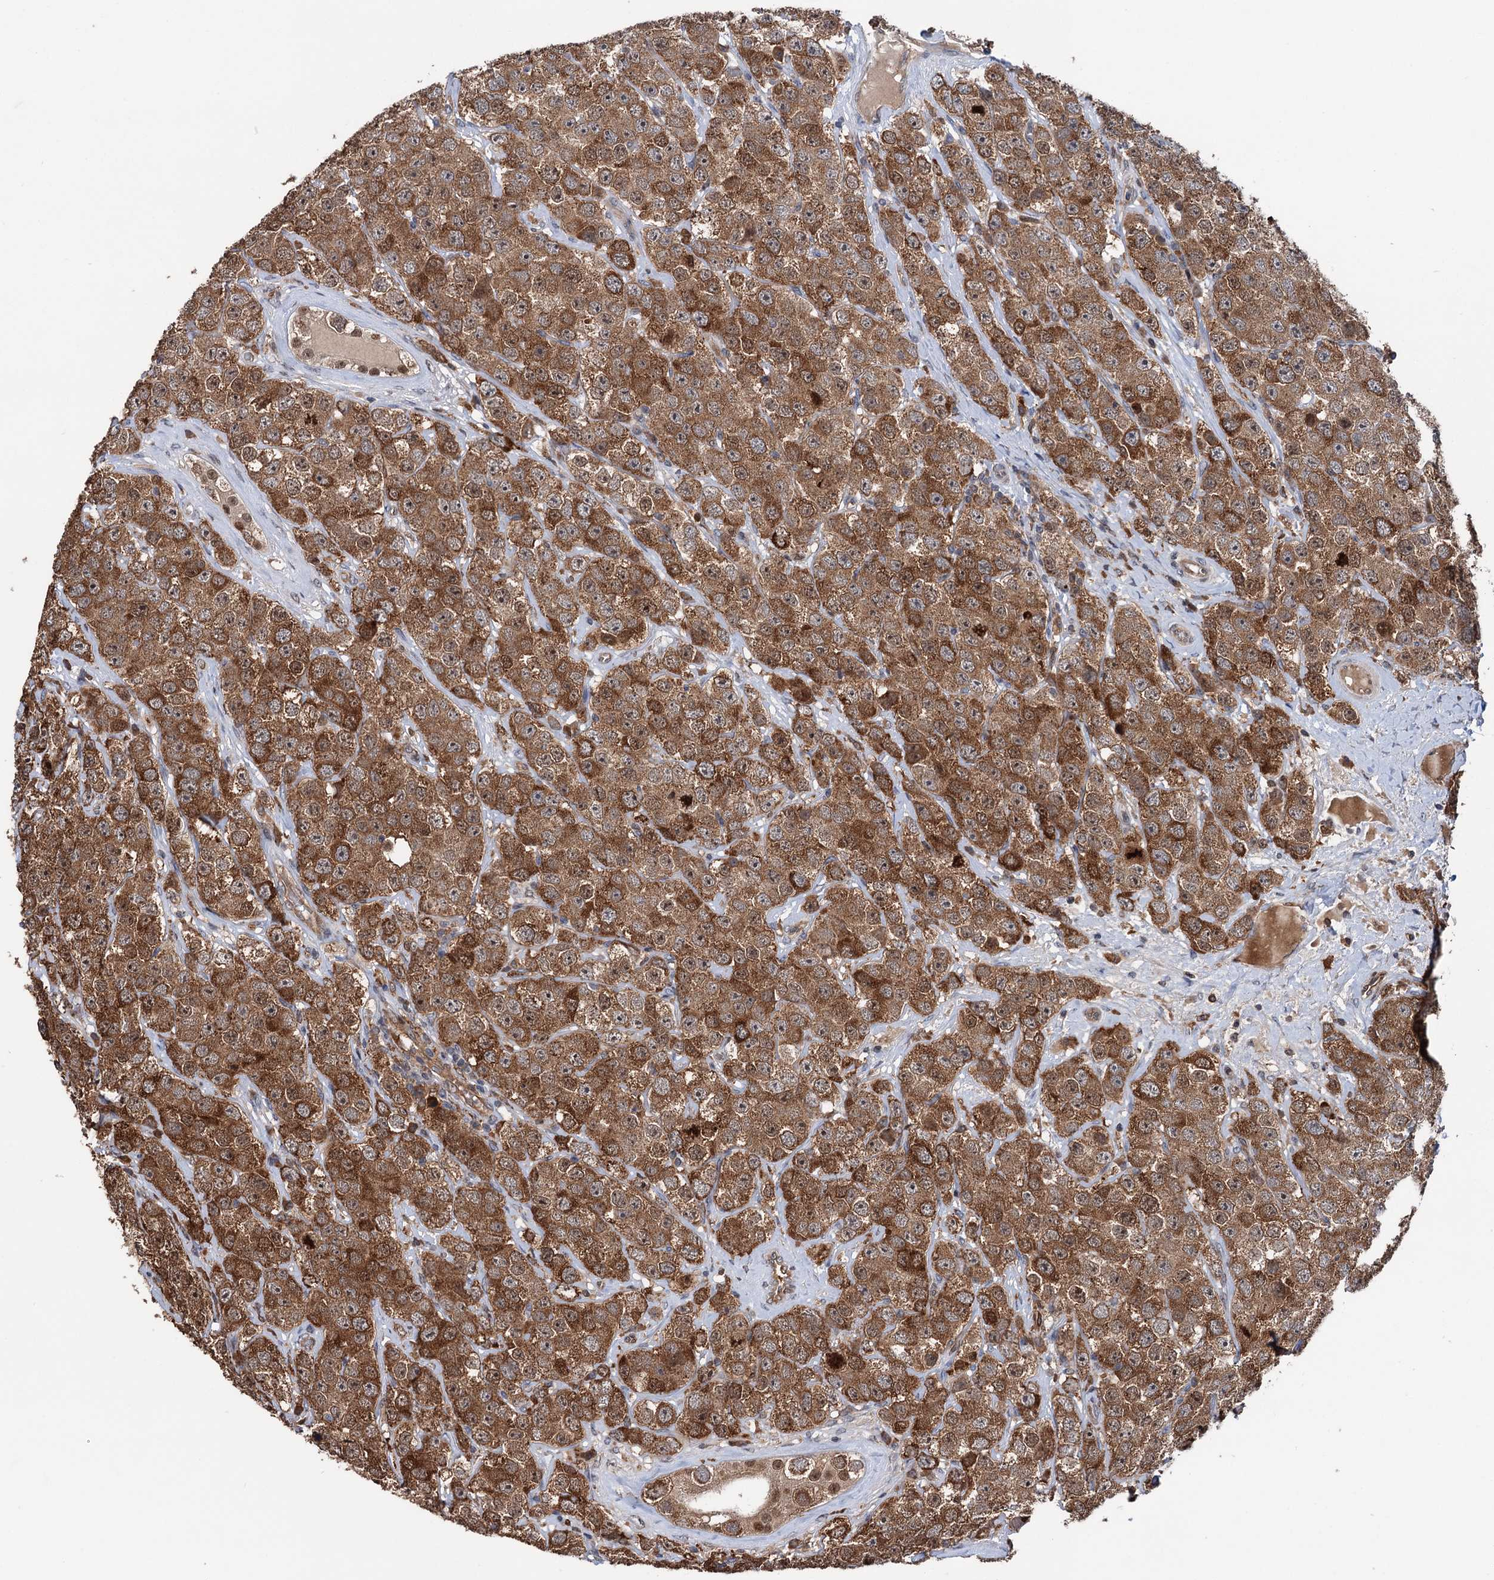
{"staining": {"intensity": "moderate", "quantity": ">75%", "location": "cytoplasmic/membranous"}, "tissue": "testis cancer", "cell_type": "Tumor cells", "image_type": "cancer", "snomed": [{"axis": "morphology", "description": "Seminoma, NOS"}, {"axis": "topography", "description": "Testis"}], "caption": "Immunohistochemical staining of human testis seminoma displays moderate cytoplasmic/membranous protein expression in approximately >75% of tumor cells. (DAB (3,3'-diaminobenzidine) IHC with brightfield microscopy, high magnification).", "gene": "NCAPD2", "patient": {"sex": "male", "age": 28}}